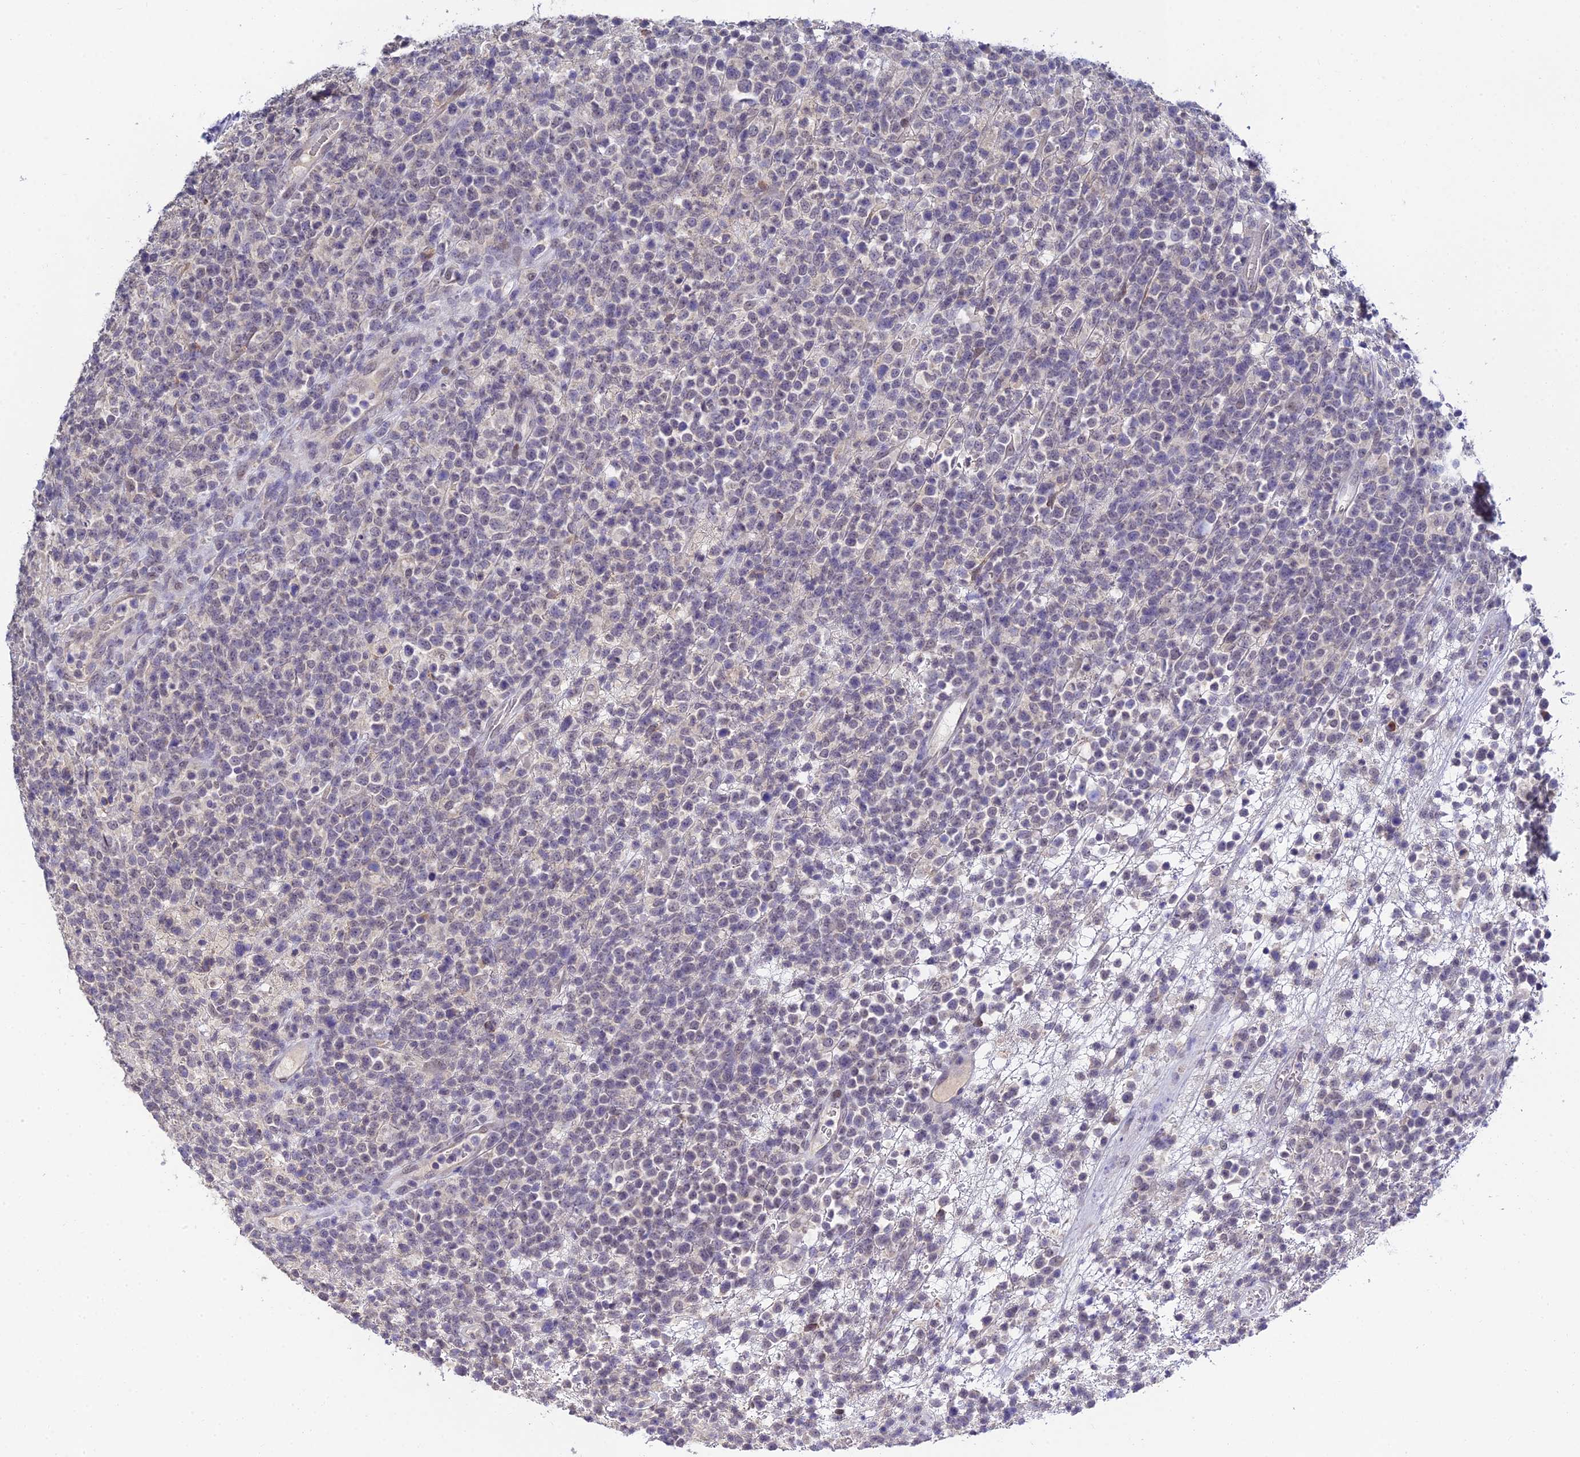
{"staining": {"intensity": "negative", "quantity": "none", "location": "none"}, "tissue": "lymphoma", "cell_type": "Tumor cells", "image_type": "cancer", "snomed": [{"axis": "morphology", "description": "Malignant lymphoma, non-Hodgkin's type, High grade"}, {"axis": "topography", "description": "Colon"}], "caption": "IHC micrograph of human high-grade malignant lymphoma, non-Hodgkin's type stained for a protein (brown), which exhibits no expression in tumor cells. The staining is performed using DAB brown chromogen with nuclei counter-stained in using hematoxylin.", "gene": "HOXB1", "patient": {"sex": "female", "age": 53}}